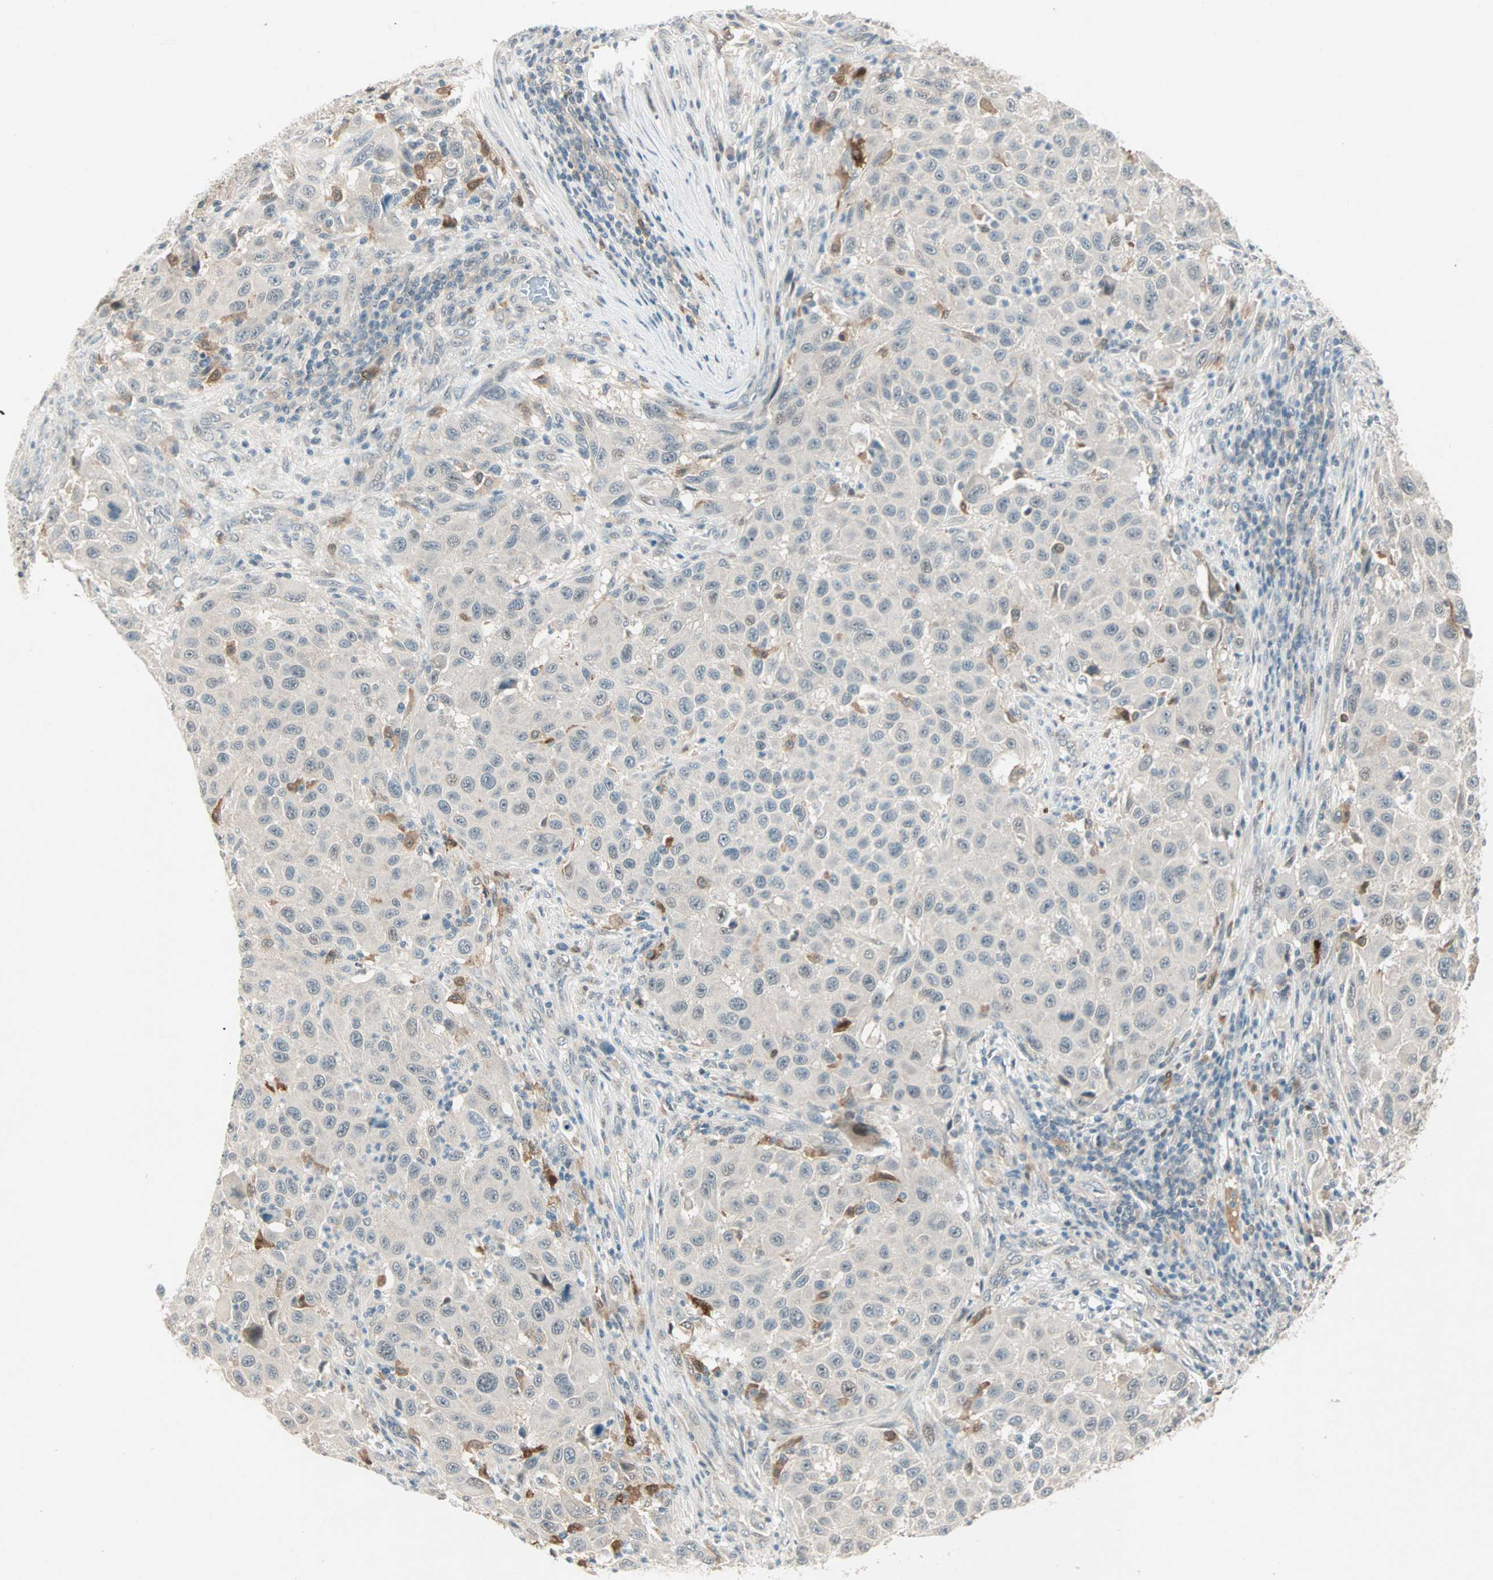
{"staining": {"intensity": "weak", "quantity": "<25%", "location": "cytoplasmic/membranous"}, "tissue": "melanoma", "cell_type": "Tumor cells", "image_type": "cancer", "snomed": [{"axis": "morphology", "description": "Malignant melanoma, Metastatic site"}, {"axis": "topography", "description": "Lymph node"}], "caption": "Image shows no protein expression in tumor cells of malignant melanoma (metastatic site) tissue.", "gene": "RTL6", "patient": {"sex": "male", "age": 61}}